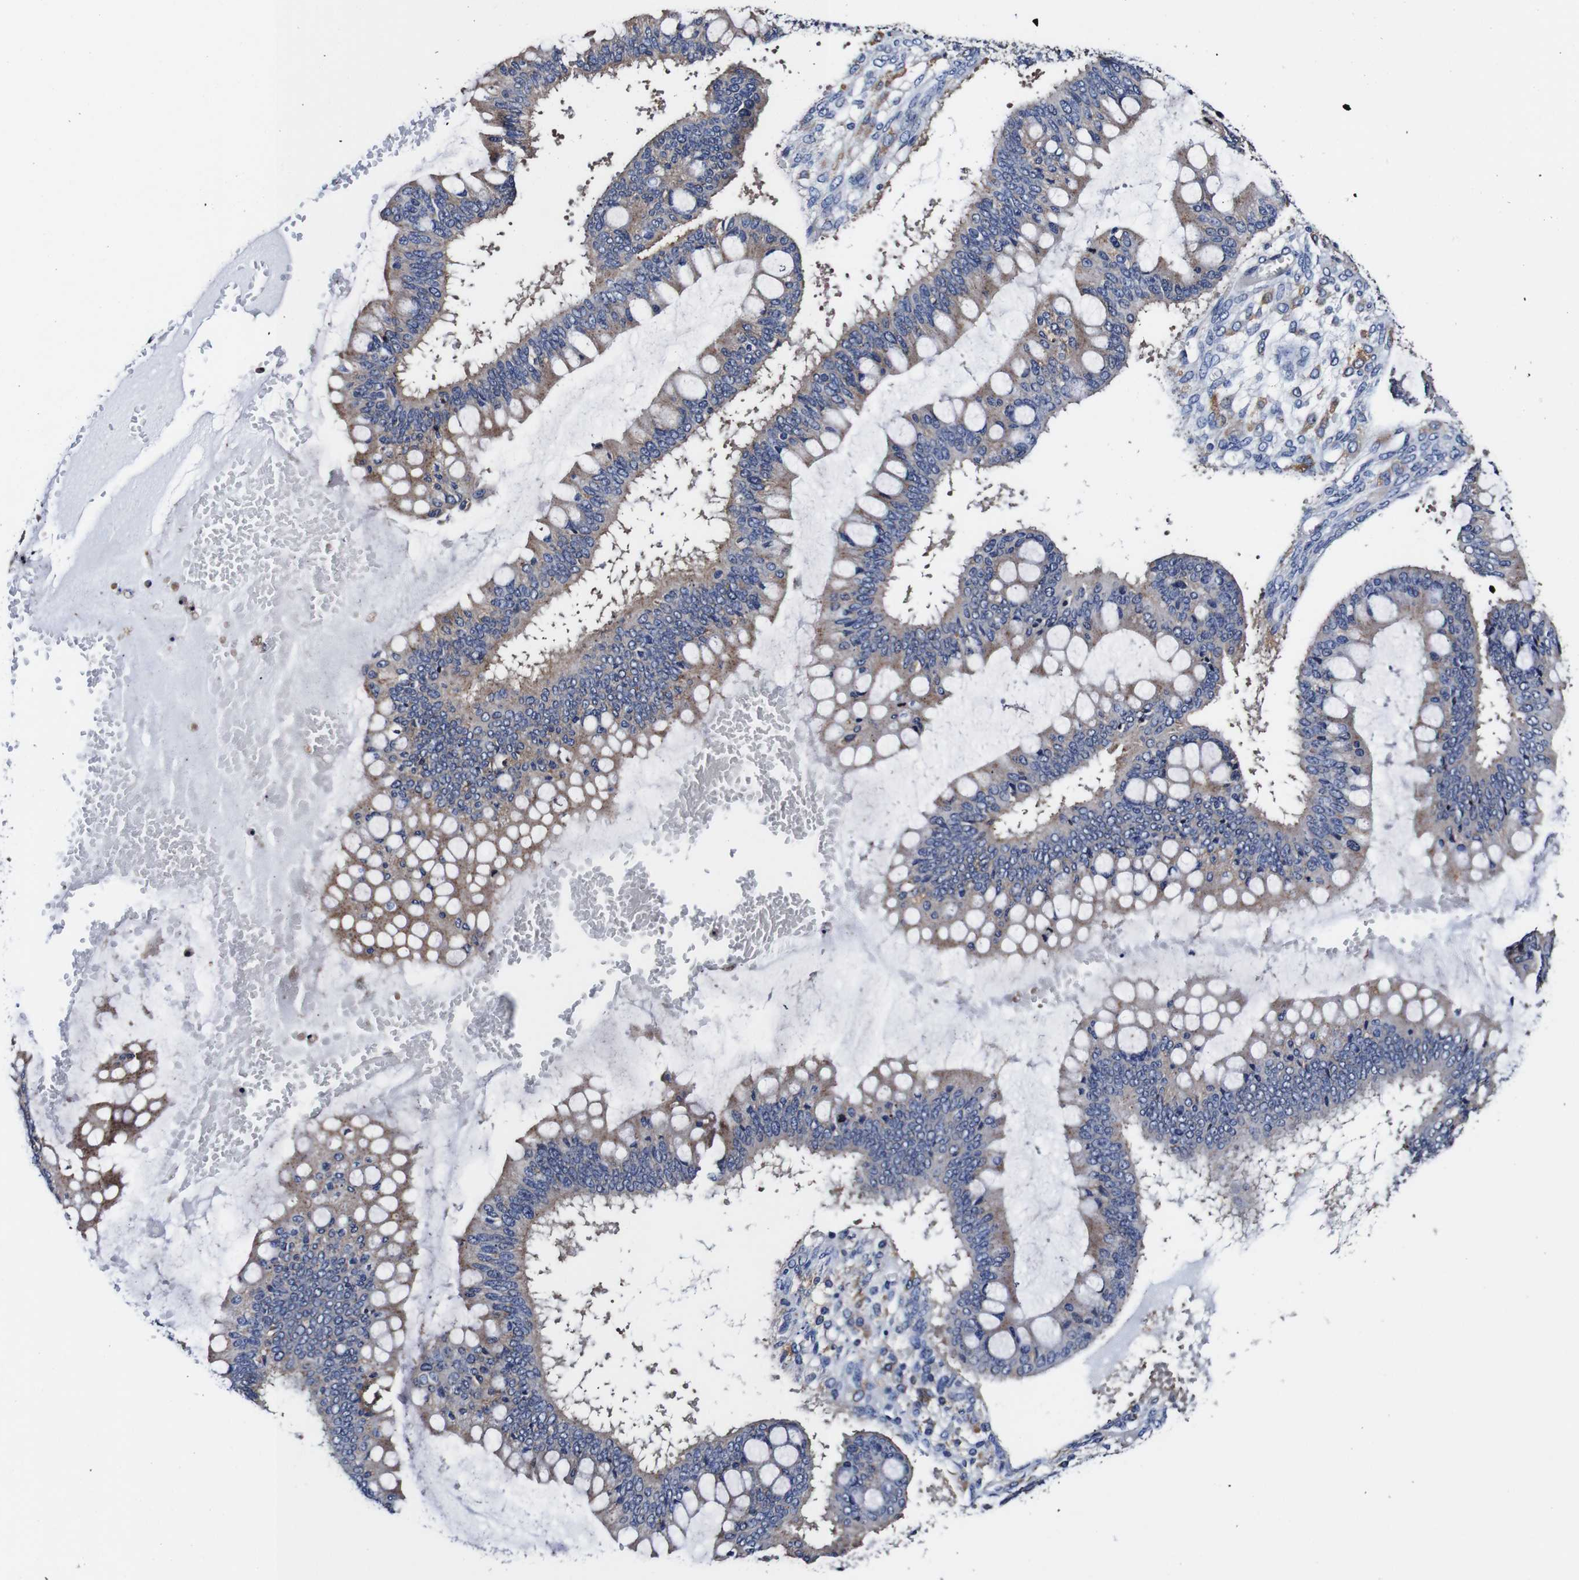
{"staining": {"intensity": "weak", "quantity": "25%-75%", "location": "cytoplasmic/membranous"}, "tissue": "ovarian cancer", "cell_type": "Tumor cells", "image_type": "cancer", "snomed": [{"axis": "morphology", "description": "Cystadenocarcinoma, mucinous, NOS"}, {"axis": "topography", "description": "Ovary"}], "caption": "Protein expression by immunohistochemistry (IHC) reveals weak cytoplasmic/membranous staining in approximately 25%-75% of tumor cells in ovarian cancer.", "gene": "PDCD6IP", "patient": {"sex": "female", "age": 73}}